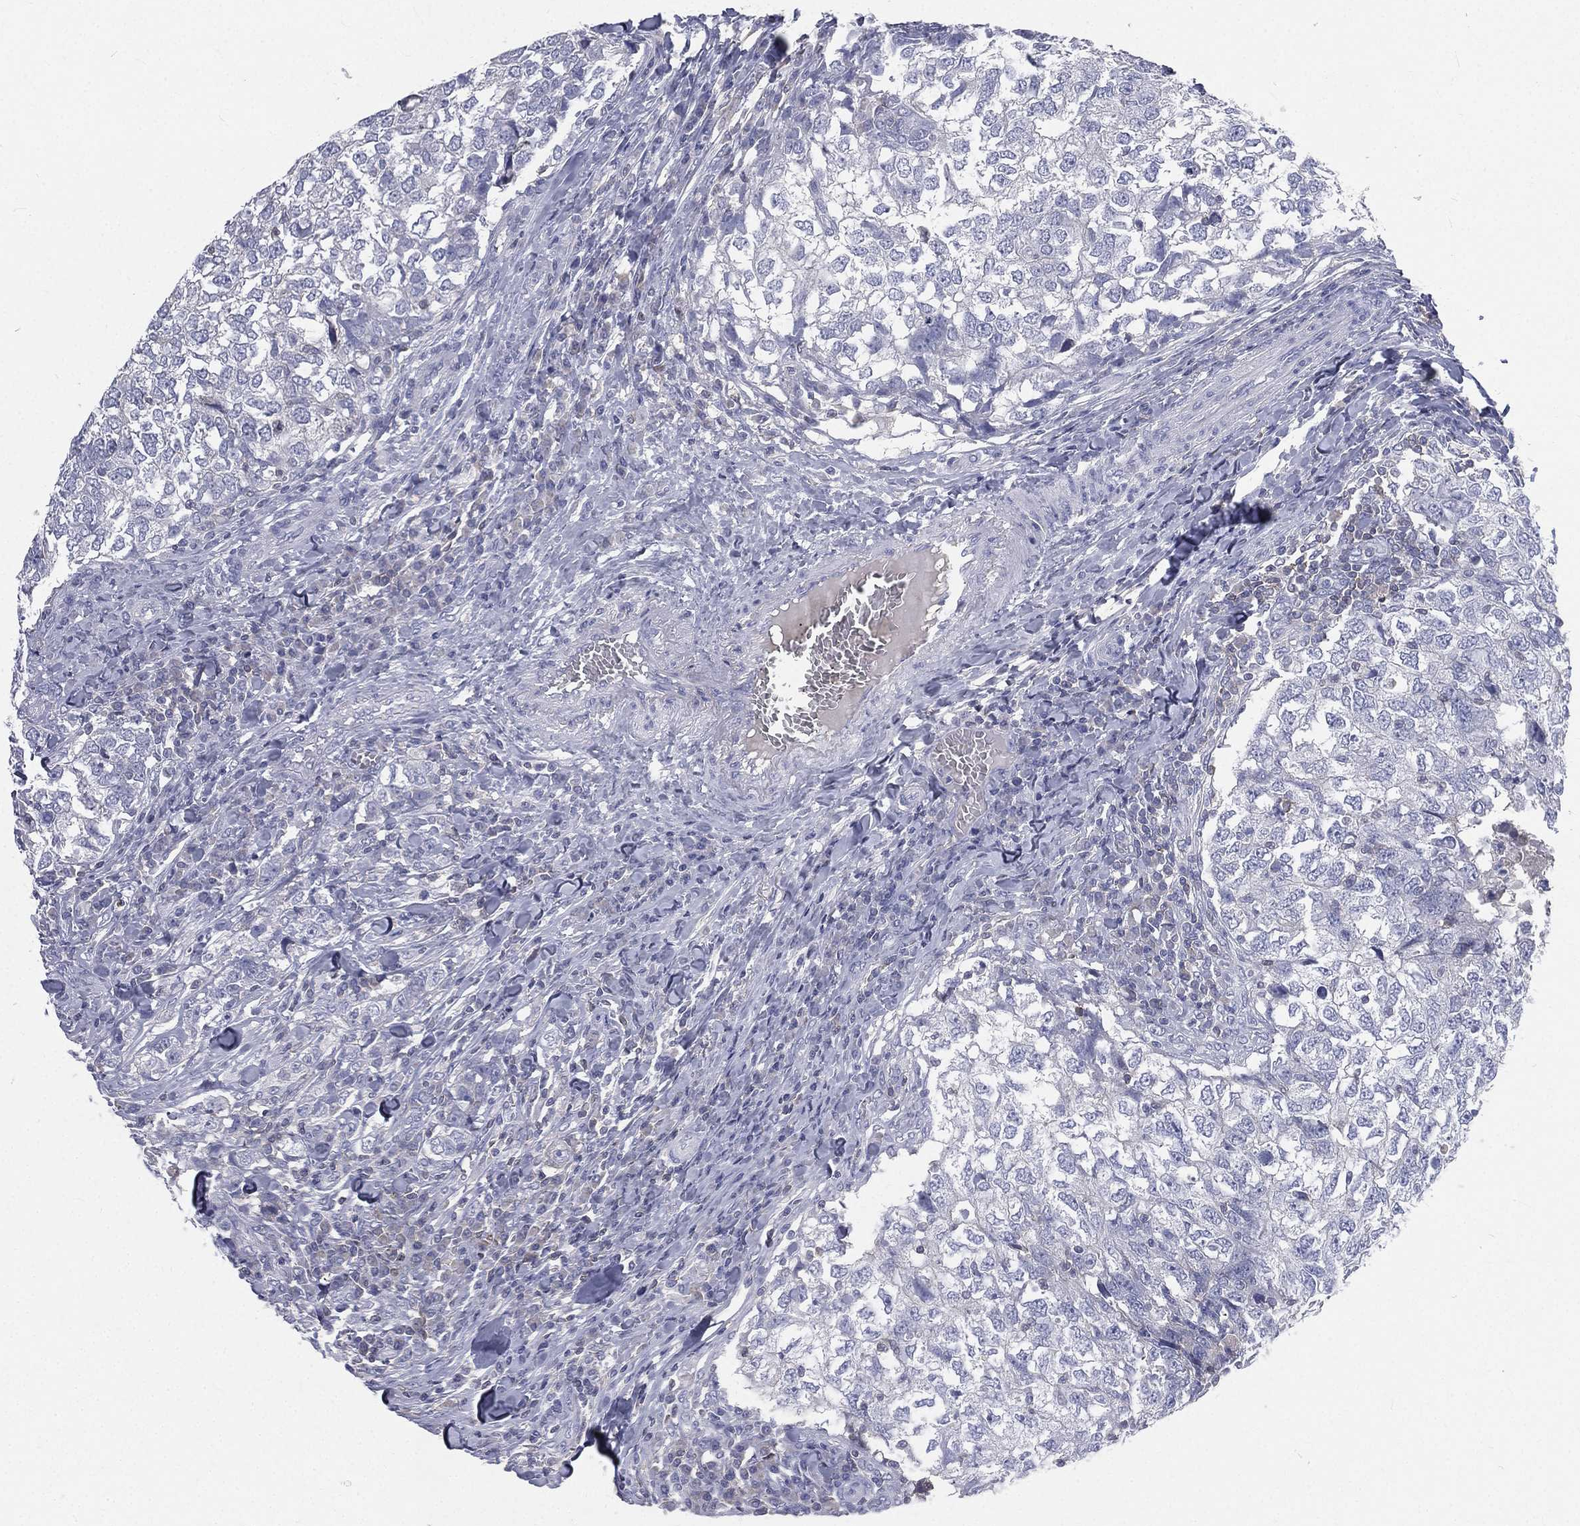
{"staining": {"intensity": "negative", "quantity": "none", "location": "none"}, "tissue": "breast cancer", "cell_type": "Tumor cells", "image_type": "cancer", "snomed": [{"axis": "morphology", "description": "Duct carcinoma"}, {"axis": "topography", "description": "Breast"}], "caption": "An immunohistochemistry micrograph of breast cancer is shown. There is no staining in tumor cells of breast cancer.", "gene": "CD3D", "patient": {"sex": "female", "age": 30}}